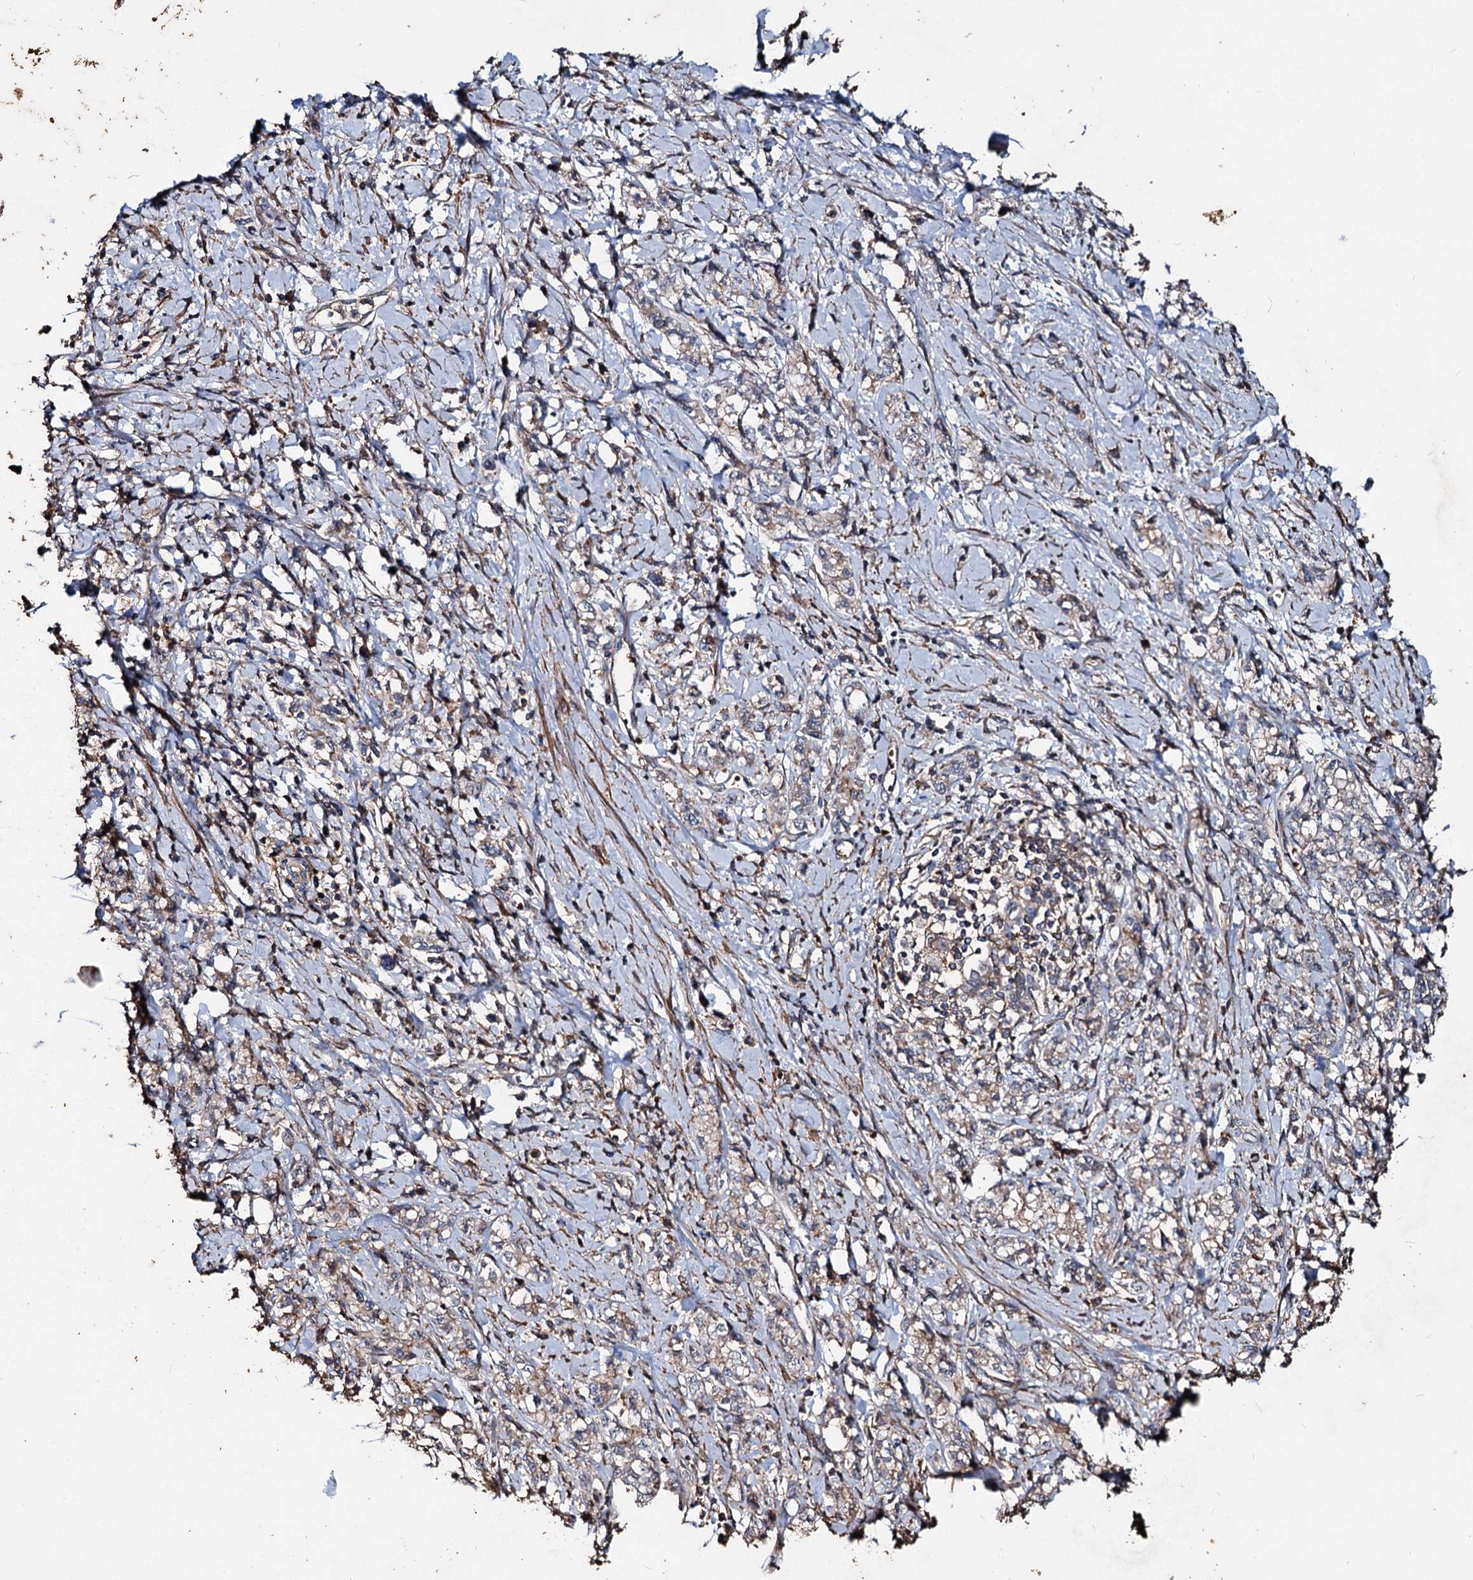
{"staining": {"intensity": "negative", "quantity": "none", "location": "none"}, "tissue": "stomach cancer", "cell_type": "Tumor cells", "image_type": "cancer", "snomed": [{"axis": "morphology", "description": "Adenocarcinoma, NOS"}, {"axis": "topography", "description": "Stomach"}], "caption": "The immunohistochemistry (IHC) micrograph has no significant staining in tumor cells of adenocarcinoma (stomach) tissue.", "gene": "NOTCH2NLA", "patient": {"sex": "female", "age": 76}}